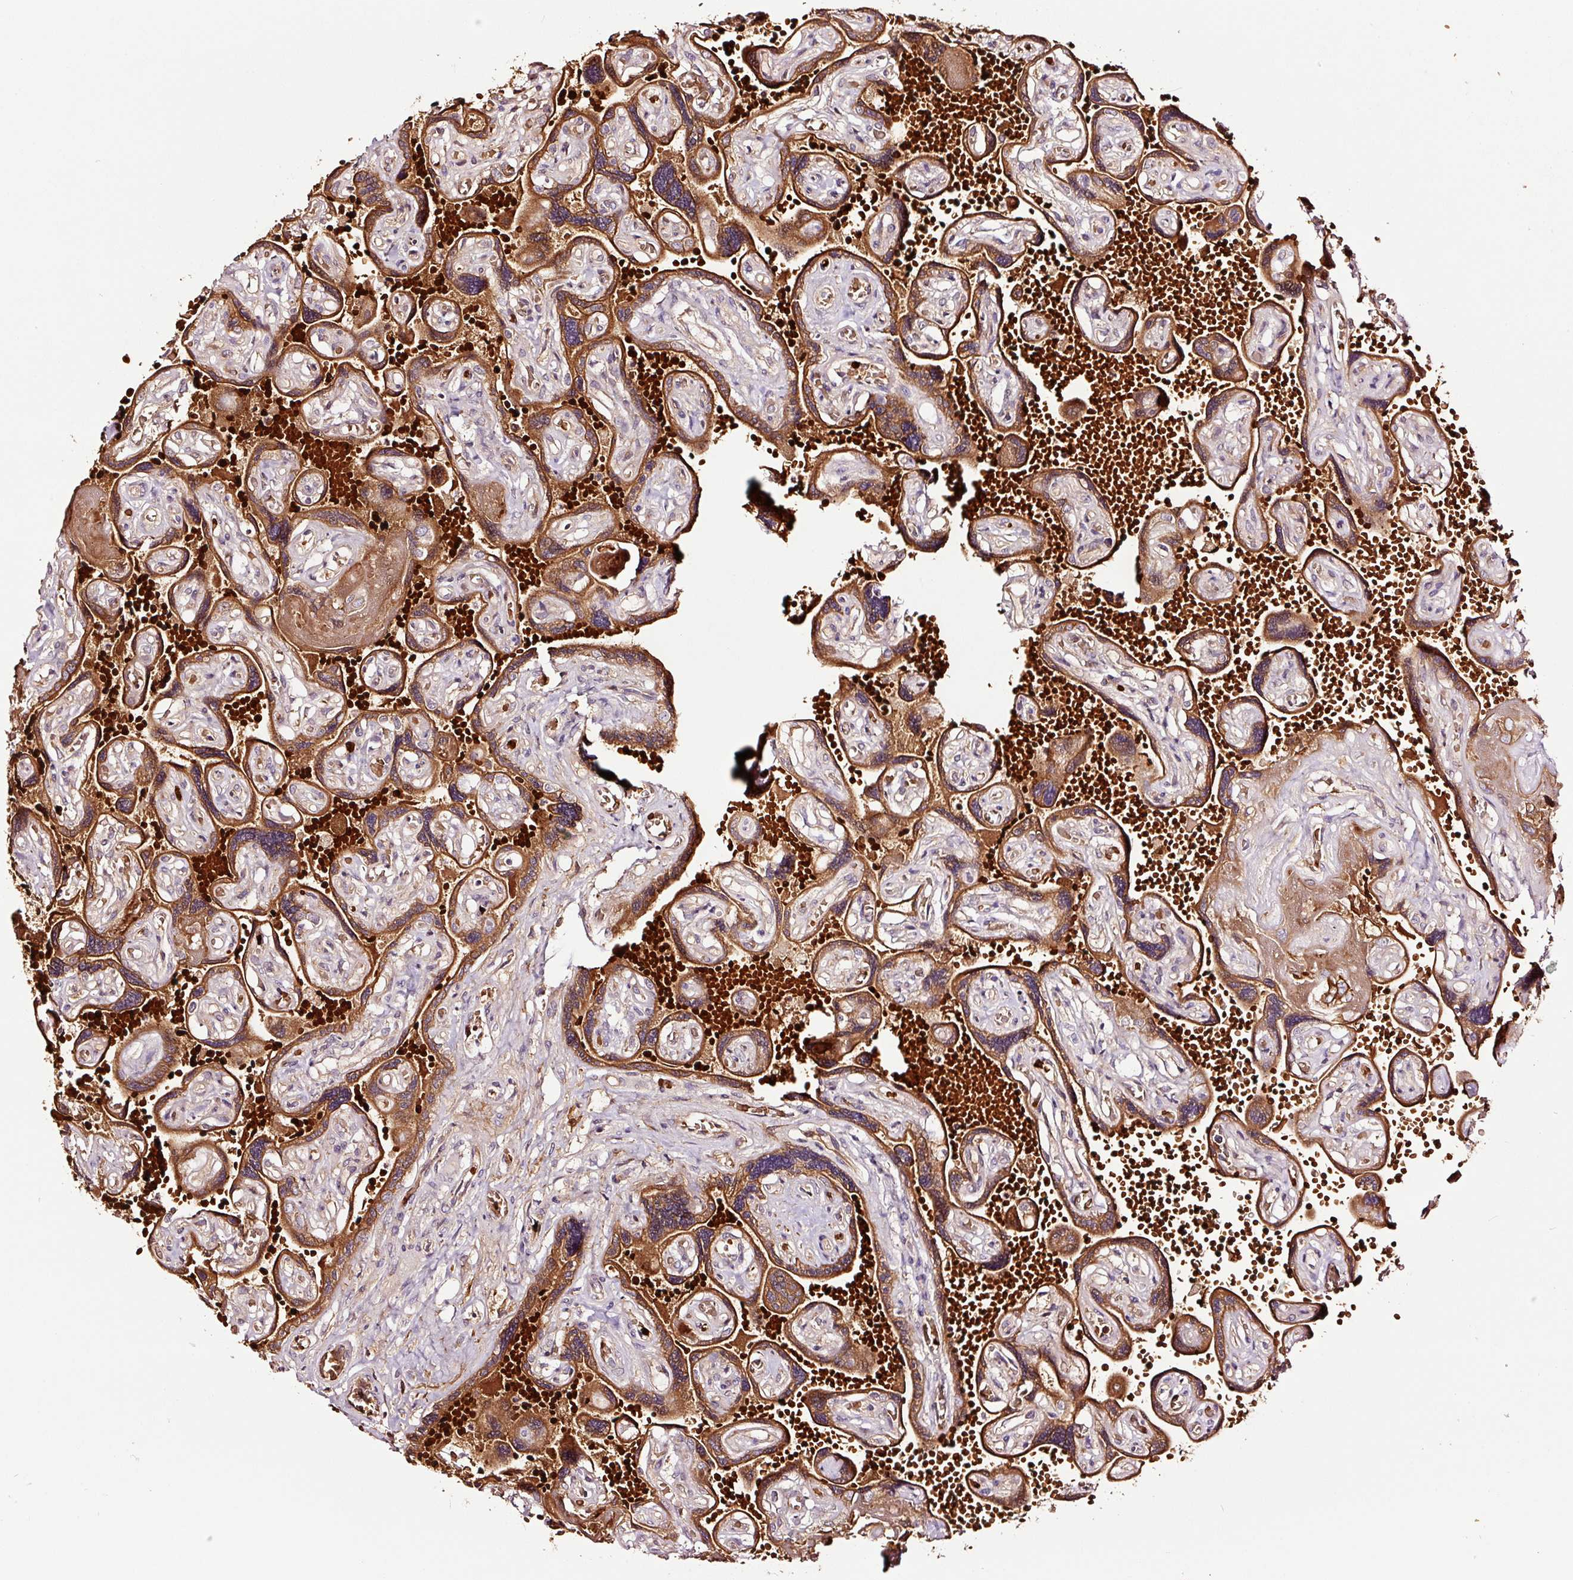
{"staining": {"intensity": "strong", "quantity": ">75%", "location": "cytoplasmic/membranous"}, "tissue": "placenta", "cell_type": "Trophoblastic cells", "image_type": "normal", "snomed": [{"axis": "morphology", "description": "Normal tissue, NOS"}, {"axis": "topography", "description": "Placenta"}], "caption": "Protein expression analysis of unremarkable human placenta reveals strong cytoplasmic/membranous staining in about >75% of trophoblastic cells. The protein of interest is stained brown, and the nuclei are stained in blue (DAB (3,3'-diaminobenzidine) IHC with brightfield microscopy, high magnification).", "gene": "PGLYRP2", "patient": {"sex": "female", "age": 32}}